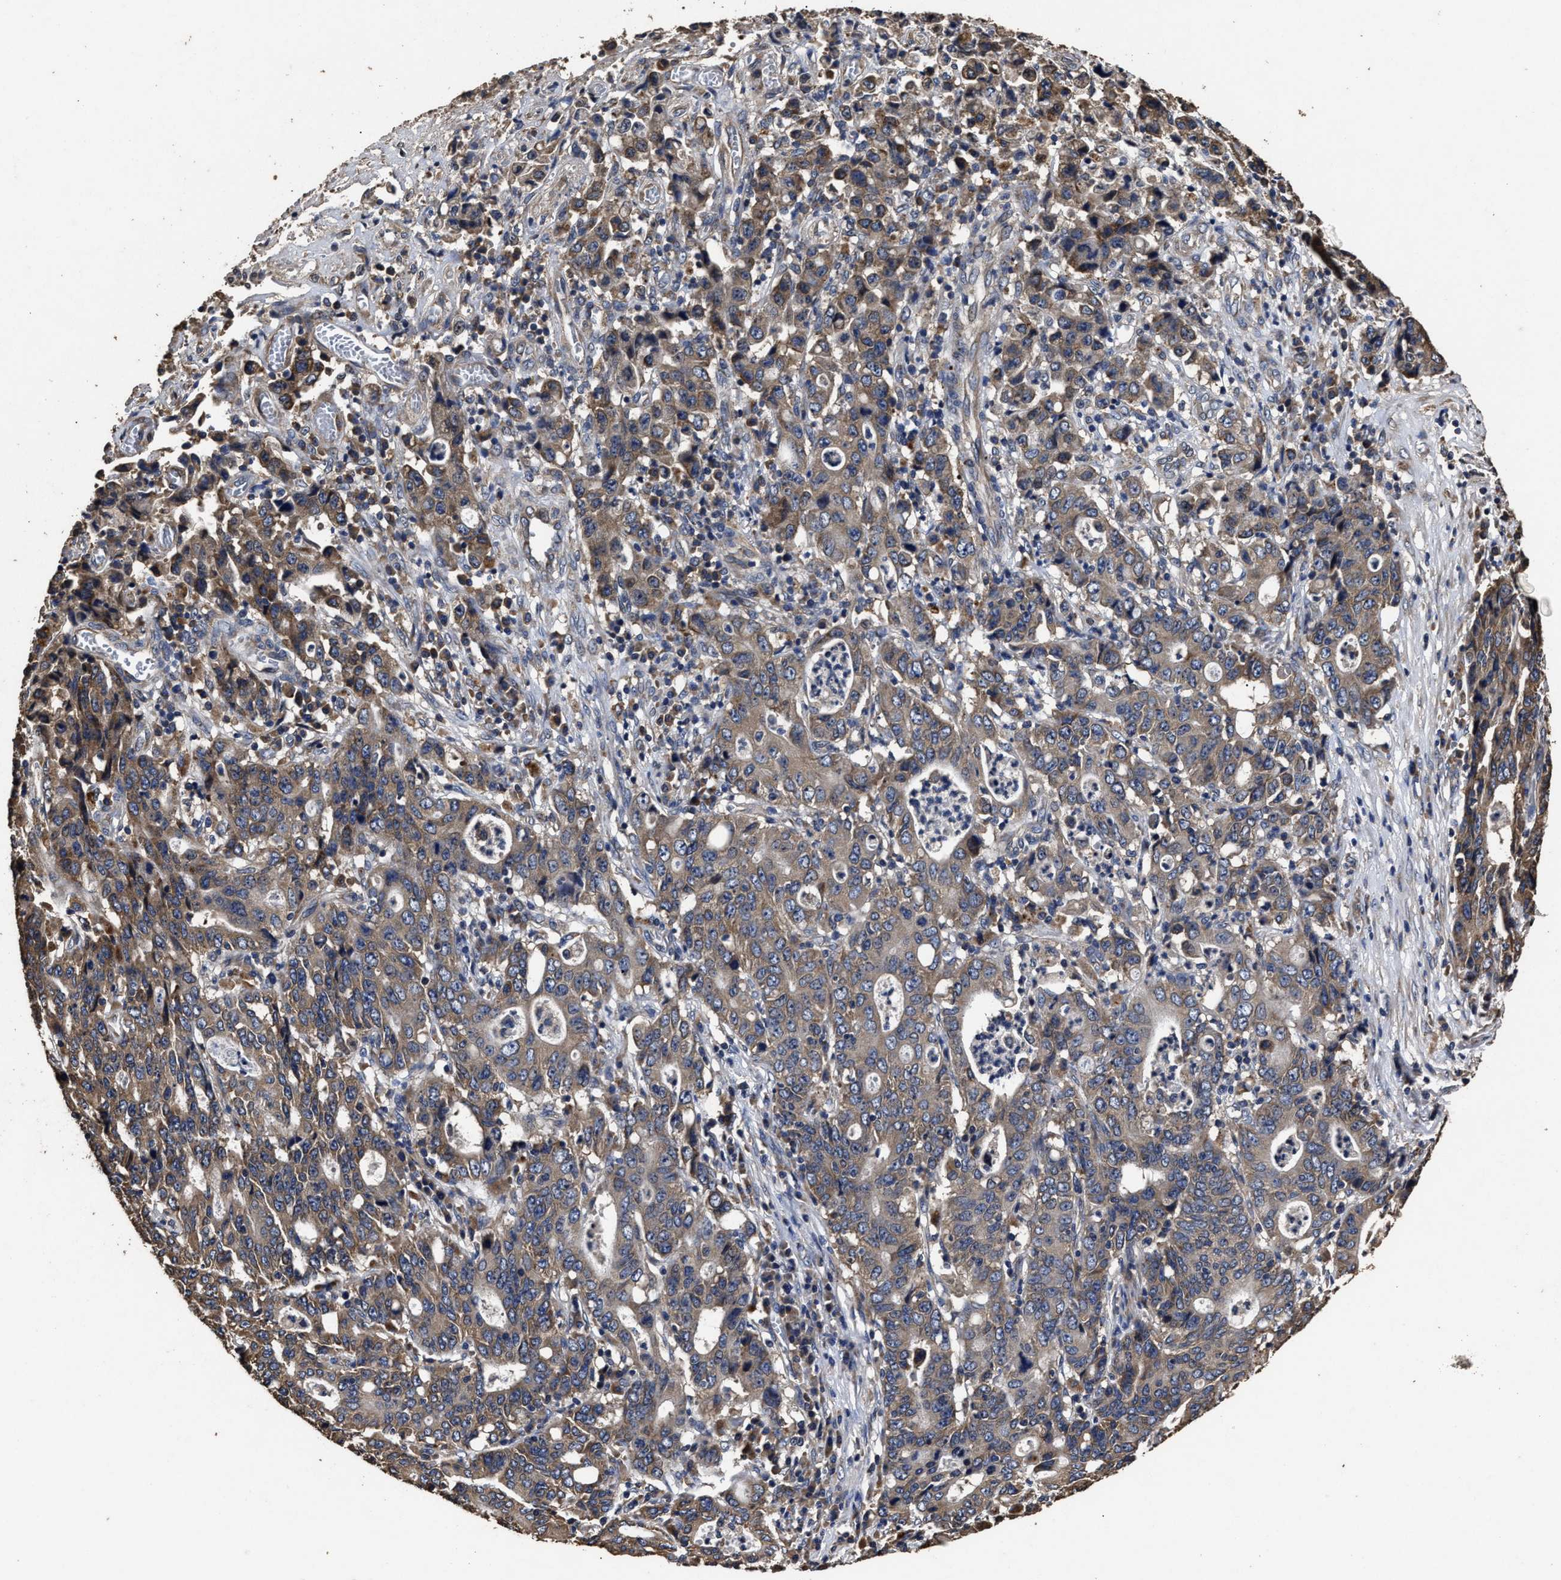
{"staining": {"intensity": "moderate", "quantity": ">75%", "location": "cytoplasmic/membranous"}, "tissue": "stomach cancer", "cell_type": "Tumor cells", "image_type": "cancer", "snomed": [{"axis": "morphology", "description": "Adenocarcinoma, NOS"}, {"axis": "topography", "description": "Stomach, upper"}], "caption": "Stomach cancer stained with a brown dye exhibits moderate cytoplasmic/membranous positive staining in approximately >75% of tumor cells.", "gene": "PPM1K", "patient": {"sex": "male", "age": 69}}